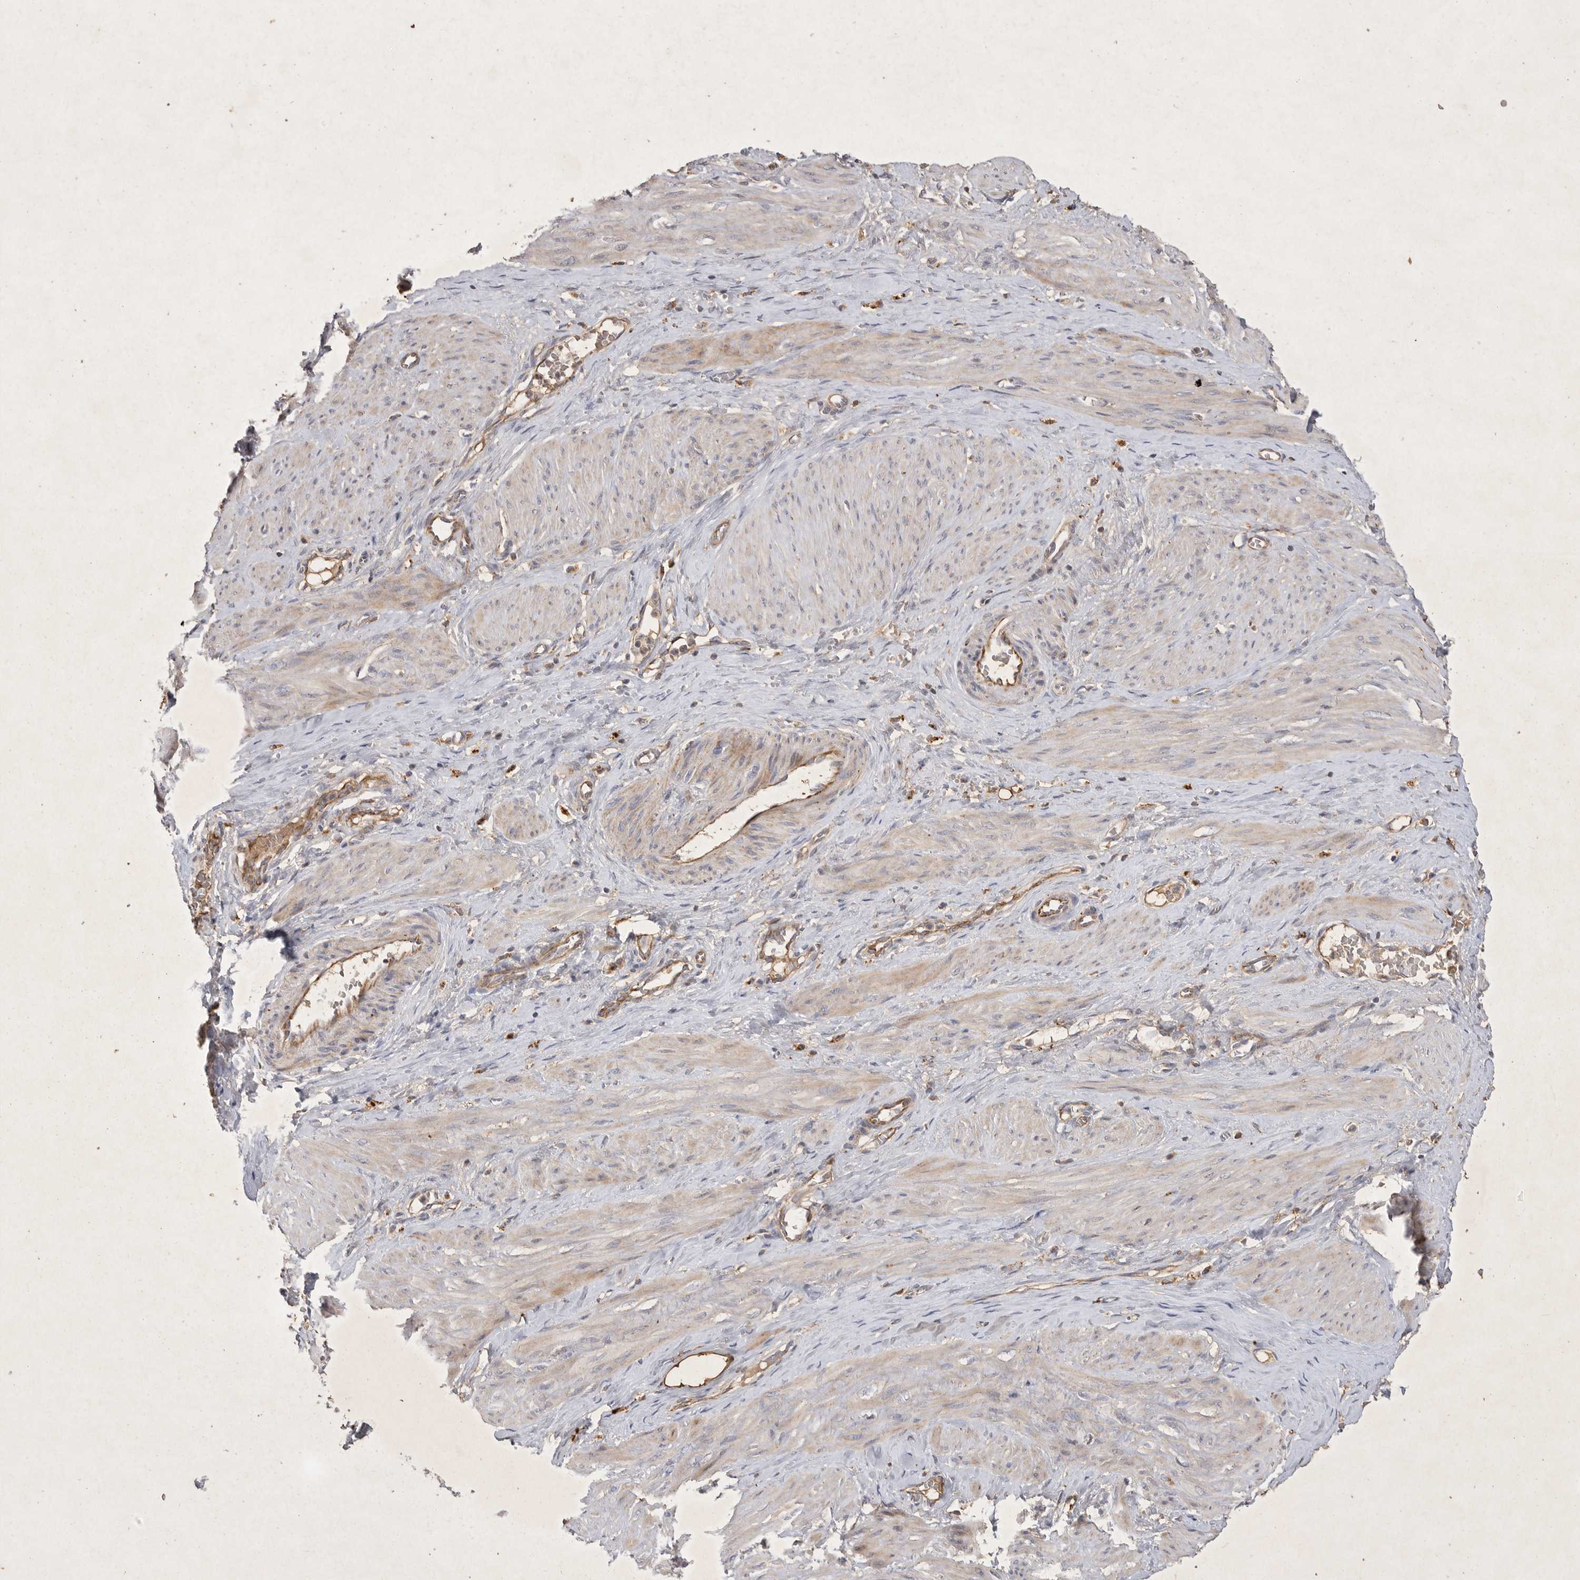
{"staining": {"intensity": "weak", "quantity": "25%-75%", "location": "cytoplasmic/membranous"}, "tissue": "smooth muscle", "cell_type": "Smooth muscle cells", "image_type": "normal", "snomed": [{"axis": "morphology", "description": "Normal tissue, NOS"}, {"axis": "topography", "description": "Endometrium"}], "caption": "Smooth muscle stained for a protein (brown) shows weak cytoplasmic/membranous positive expression in approximately 25%-75% of smooth muscle cells.", "gene": "MRPL41", "patient": {"sex": "female", "age": 33}}